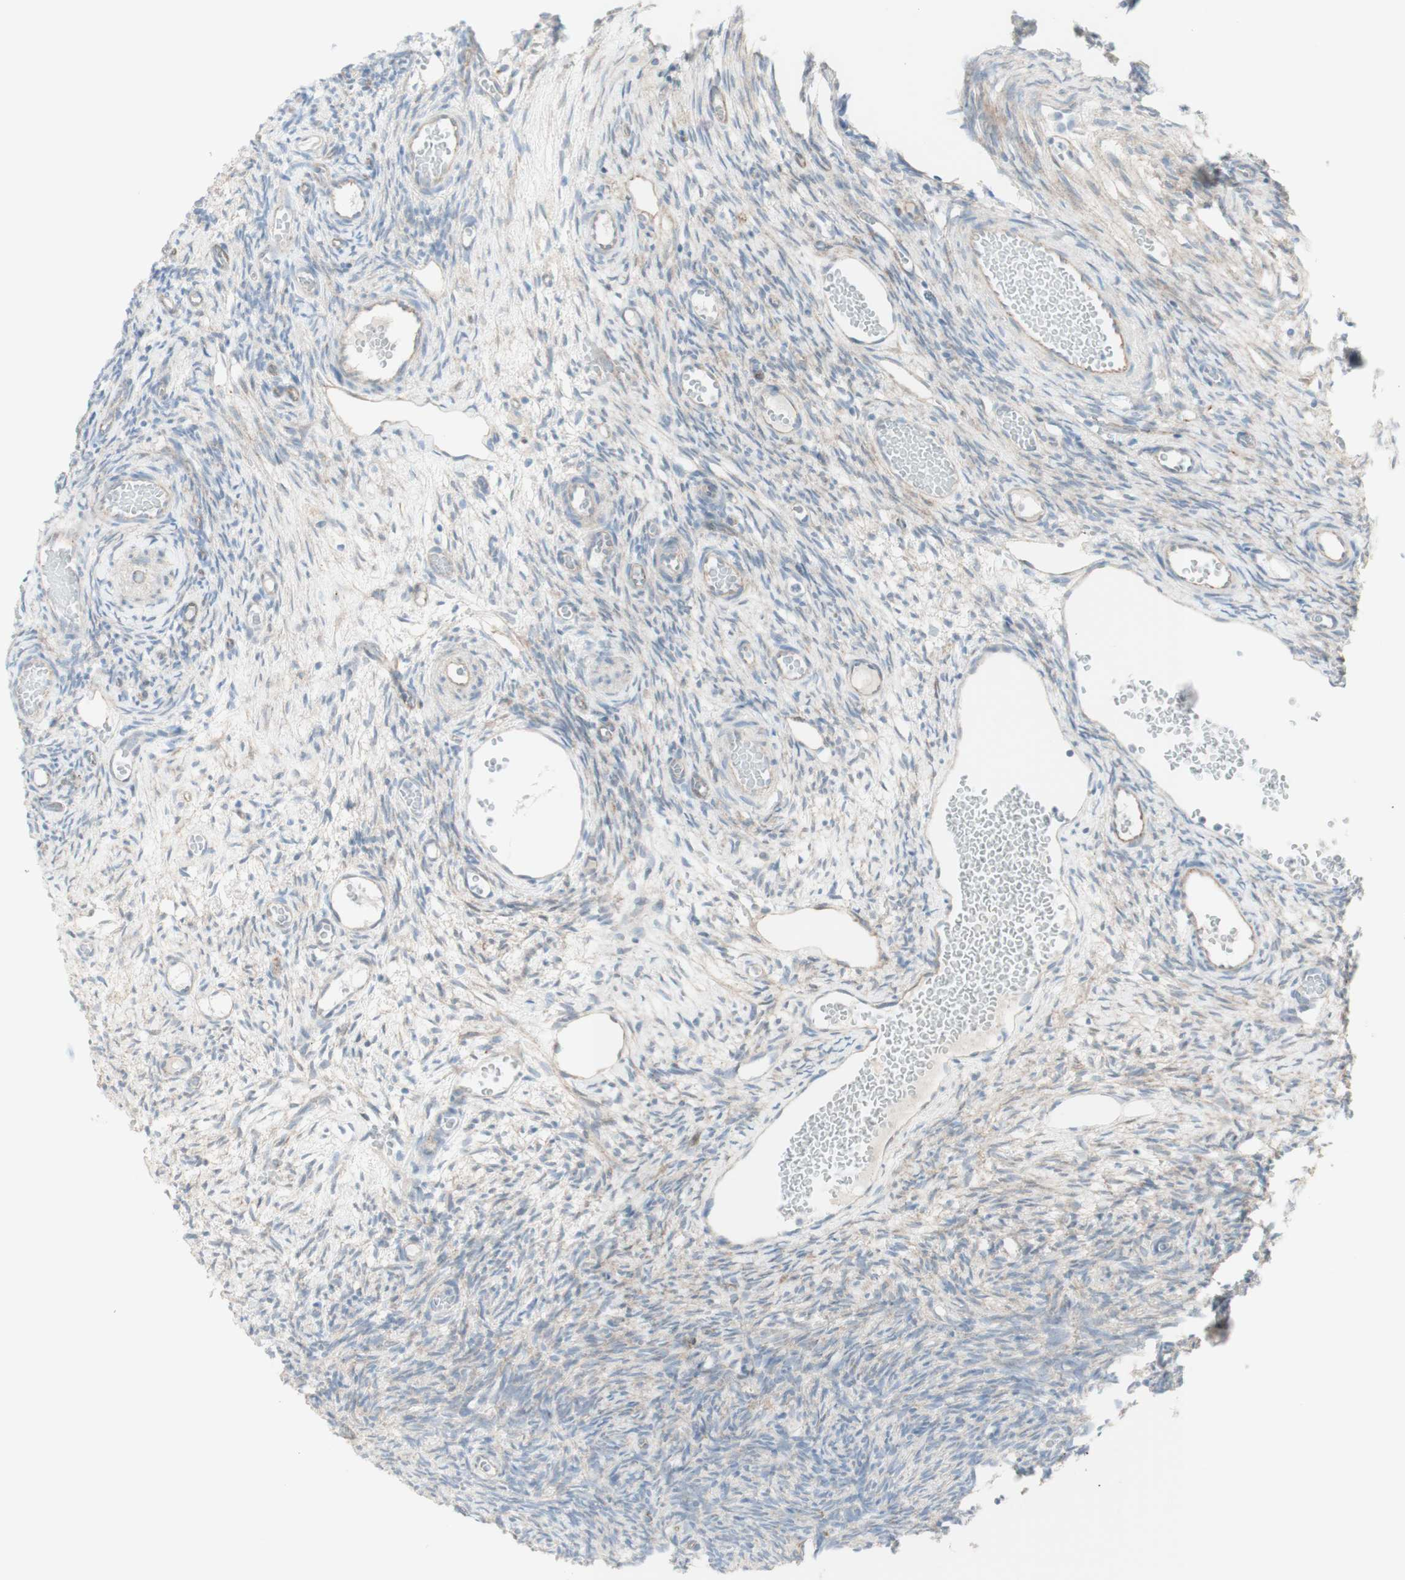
{"staining": {"intensity": "weak", "quantity": "<25%", "location": "cytoplasmic/membranous"}, "tissue": "ovary", "cell_type": "Ovarian stroma cells", "image_type": "normal", "snomed": [{"axis": "morphology", "description": "Normal tissue, NOS"}, {"axis": "topography", "description": "Ovary"}], "caption": "IHC image of normal ovary: human ovary stained with DAB reveals no significant protein positivity in ovarian stroma cells. The staining was performed using DAB to visualize the protein expression in brown, while the nuclei were stained in blue with hematoxylin (Magnification: 20x).", "gene": "MYO6", "patient": {"sex": "female", "age": 35}}